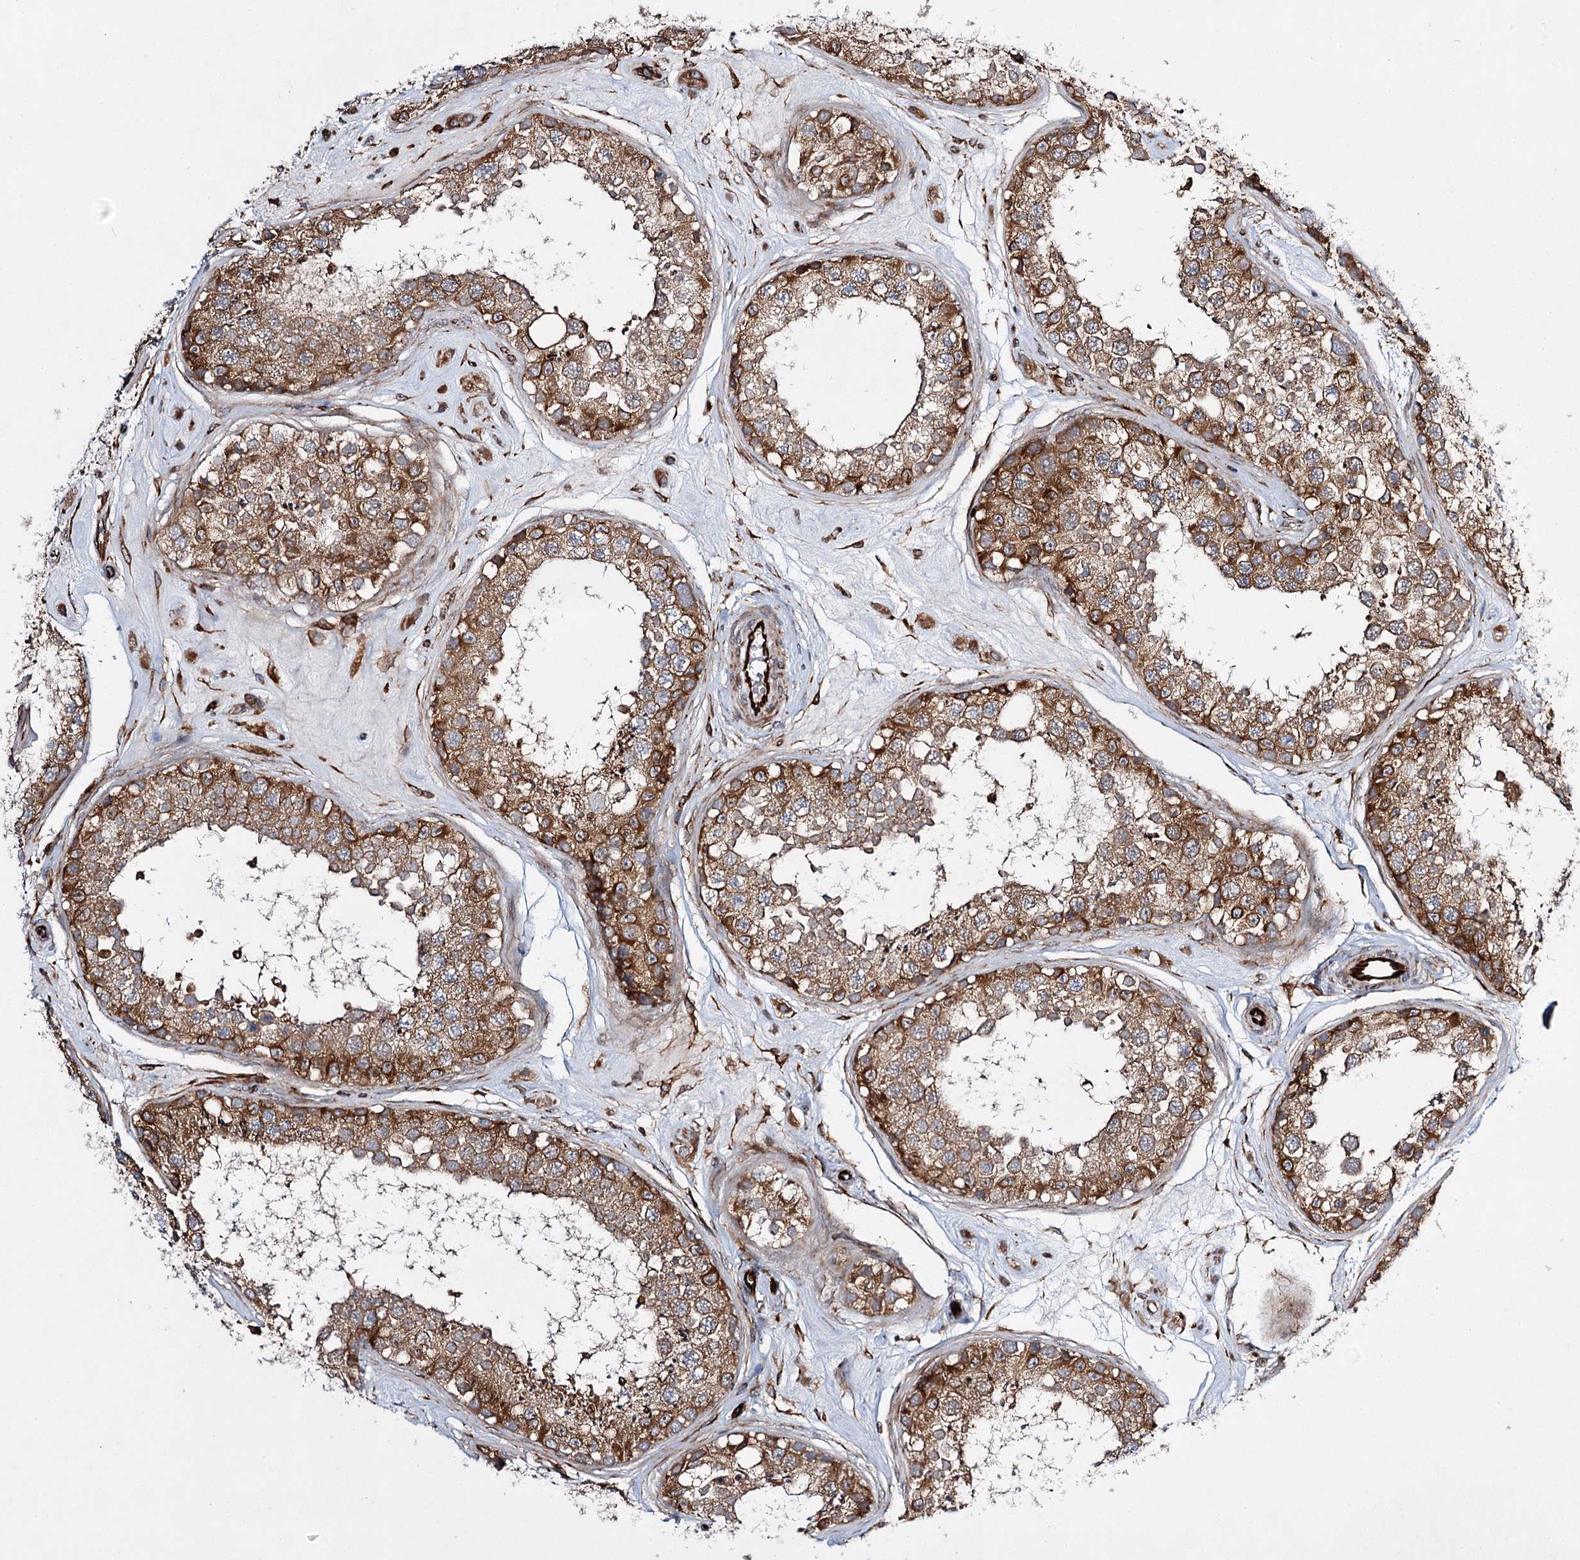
{"staining": {"intensity": "strong", "quantity": ">75%", "location": "cytoplasmic/membranous"}, "tissue": "testis", "cell_type": "Cells in seminiferous ducts", "image_type": "normal", "snomed": [{"axis": "morphology", "description": "Normal tissue, NOS"}, {"axis": "topography", "description": "Testis"}], "caption": "Immunohistochemical staining of normal testis shows strong cytoplasmic/membranous protein expression in about >75% of cells in seminiferous ducts.", "gene": "DPEP2", "patient": {"sex": "male", "age": 25}}